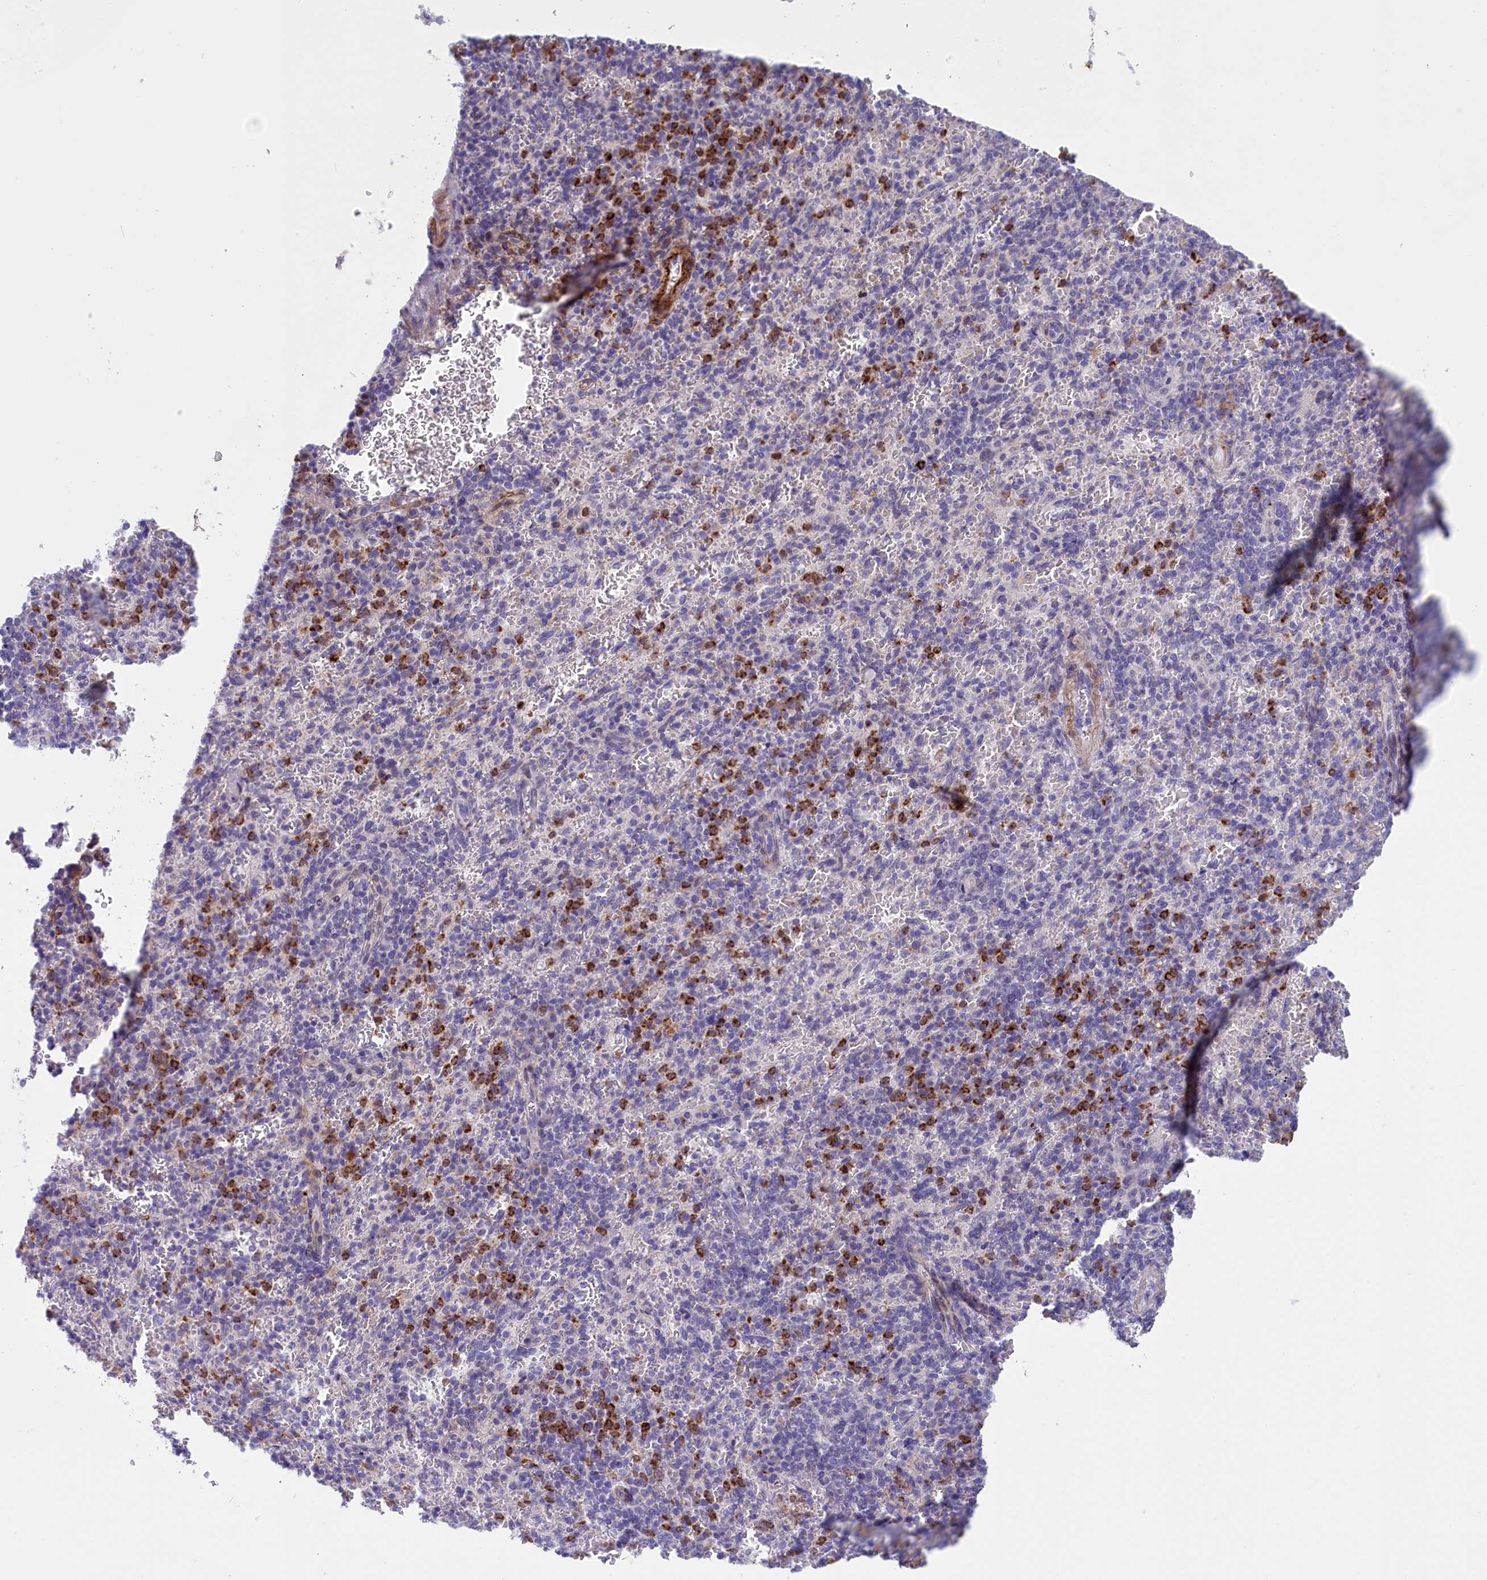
{"staining": {"intensity": "strong", "quantity": "<25%", "location": "cytoplasmic/membranous"}, "tissue": "spleen", "cell_type": "Cells in red pulp", "image_type": "normal", "snomed": [{"axis": "morphology", "description": "Normal tissue, NOS"}, {"axis": "topography", "description": "Spleen"}], "caption": "Normal spleen reveals strong cytoplasmic/membranous expression in about <25% of cells in red pulp, visualized by immunohistochemistry.", "gene": "LOXL1", "patient": {"sex": "female", "age": 74}}